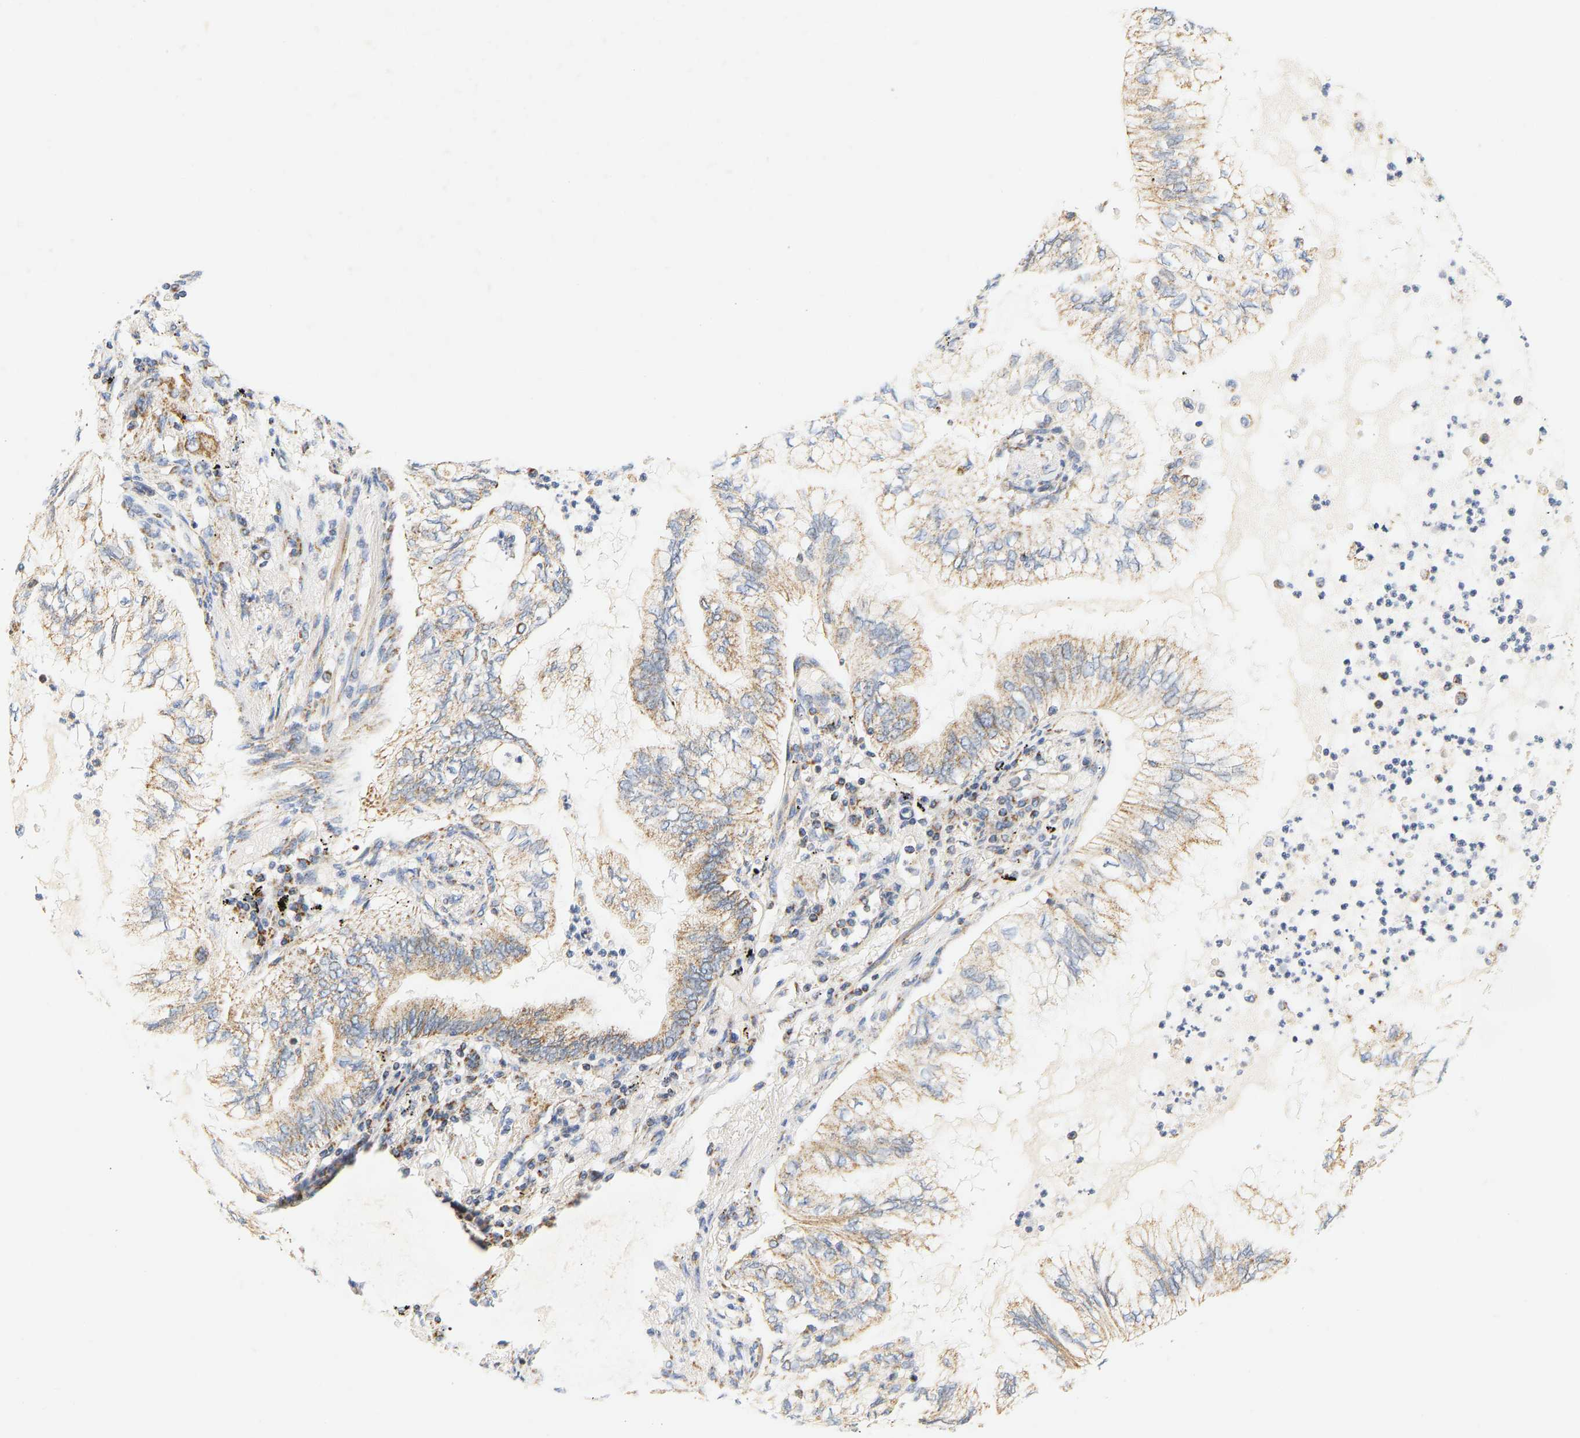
{"staining": {"intensity": "weak", "quantity": "25%-75%", "location": "cytoplasmic/membranous"}, "tissue": "lung cancer", "cell_type": "Tumor cells", "image_type": "cancer", "snomed": [{"axis": "morphology", "description": "Normal tissue, NOS"}, {"axis": "morphology", "description": "Adenocarcinoma, NOS"}, {"axis": "topography", "description": "Bronchus"}, {"axis": "topography", "description": "Lung"}], "caption": "Lung cancer (adenocarcinoma) stained with DAB immunohistochemistry (IHC) shows low levels of weak cytoplasmic/membranous staining in about 25%-75% of tumor cells.", "gene": "GRPEL2", "patient": {"sex": "female", "age": 70}}